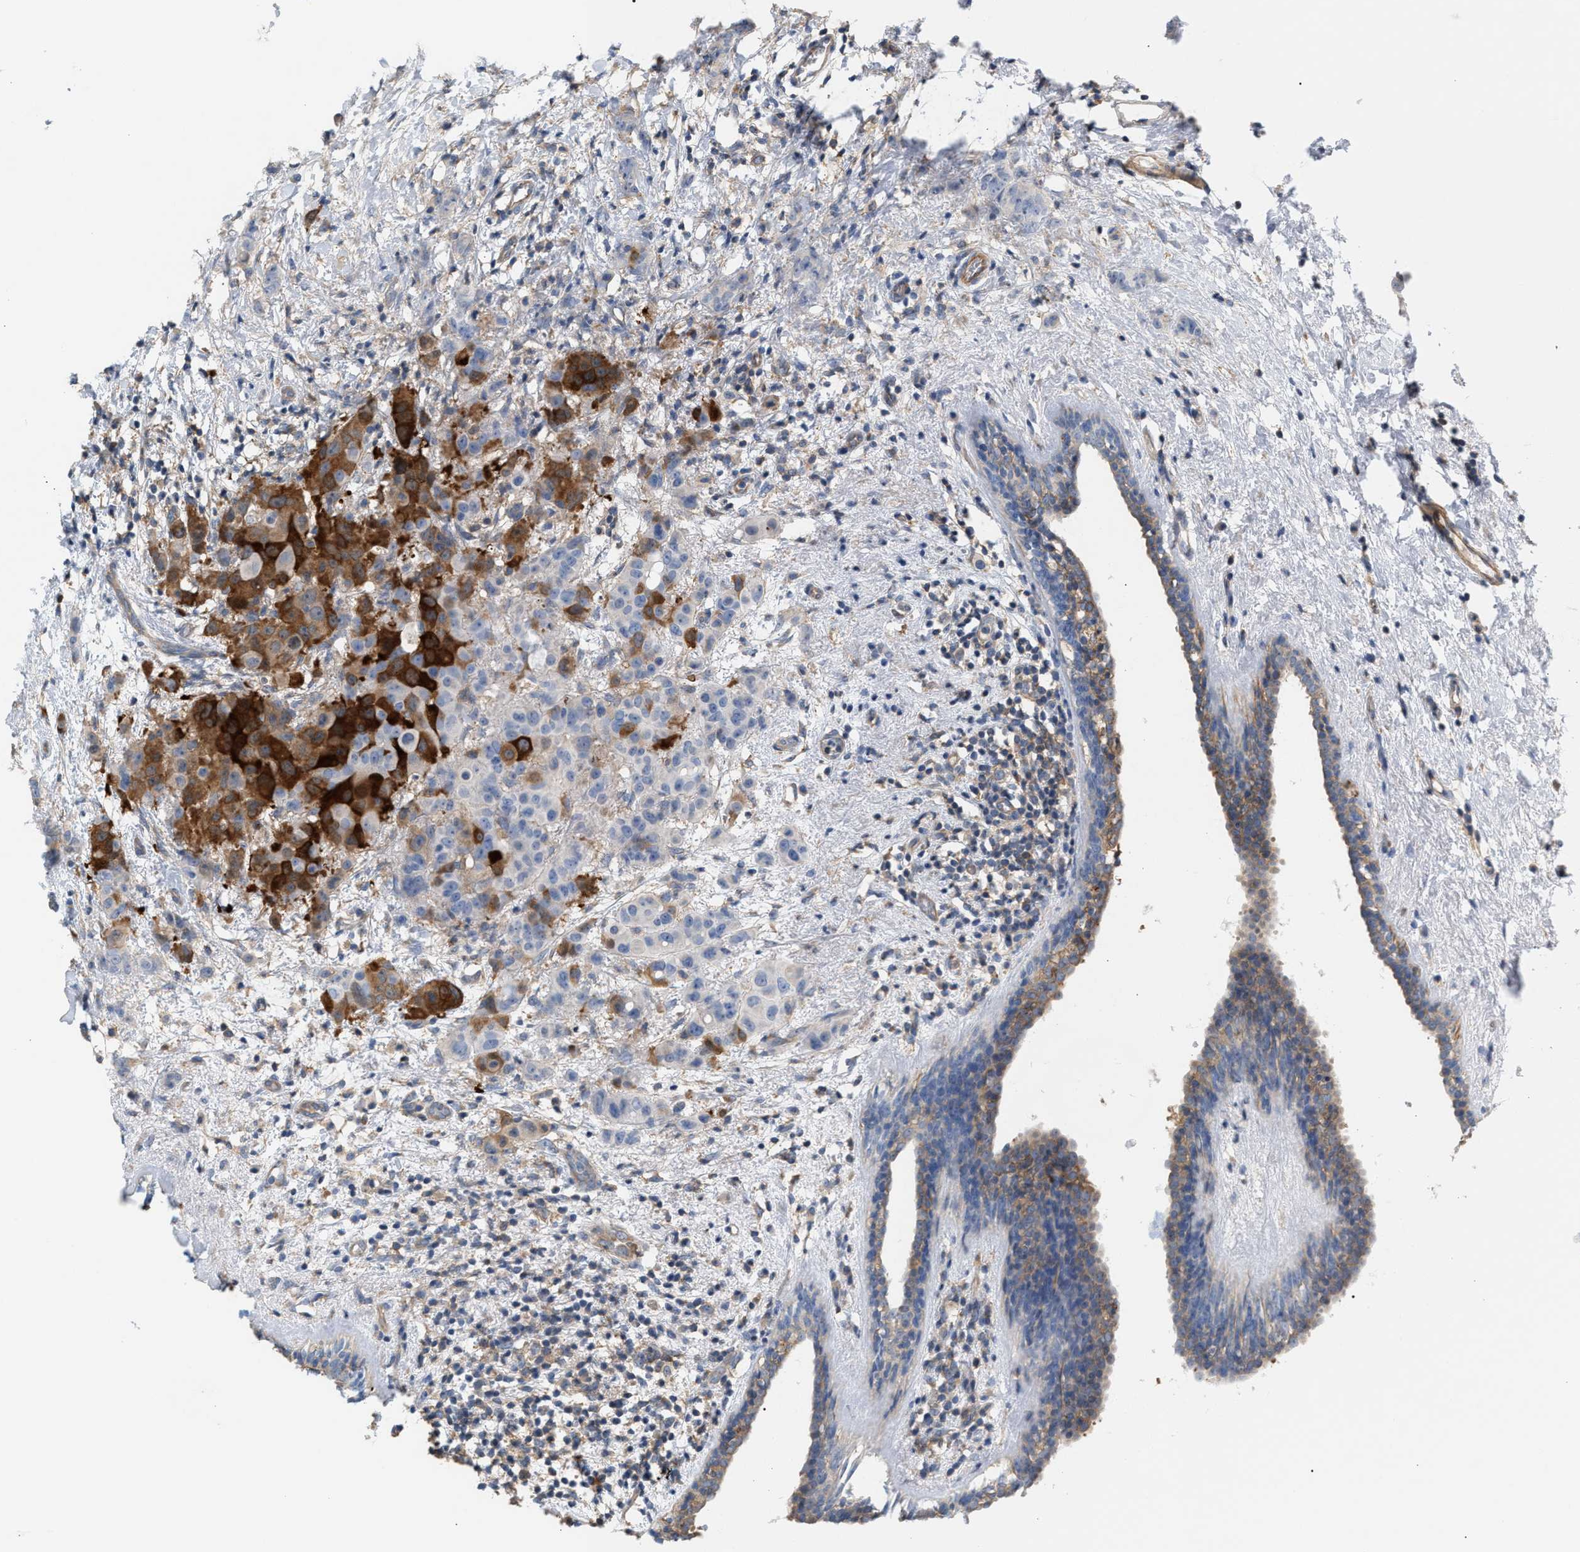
{"staining": {"intensity": "strong", "quantity": ">75%", "location": "cytoplasmic/membranous"}, "tissue": "breast cancer", "cell_type": "Tumor cells", "image_type": "cancer", "snomed": [{"axis": "morphology", "description": "Normal tissue, NOS"}, {"axis": "morphology", "description": "Duct carcinoma"}, {"axis": "topography", "description": "Breast"}], "caption": "Immunohistochemical staining of human breast cancer (invasive ductal carcinoma) reveals strong cytoplasmic/membranous protein expression in approximately >75% of tumor cells. Immunohistochemistry (ihc) stains the protein of interest in brown and the nuclei are stained blue.", "gene": "LRCH1", "patient": {"sex": "female", "age": 40}}